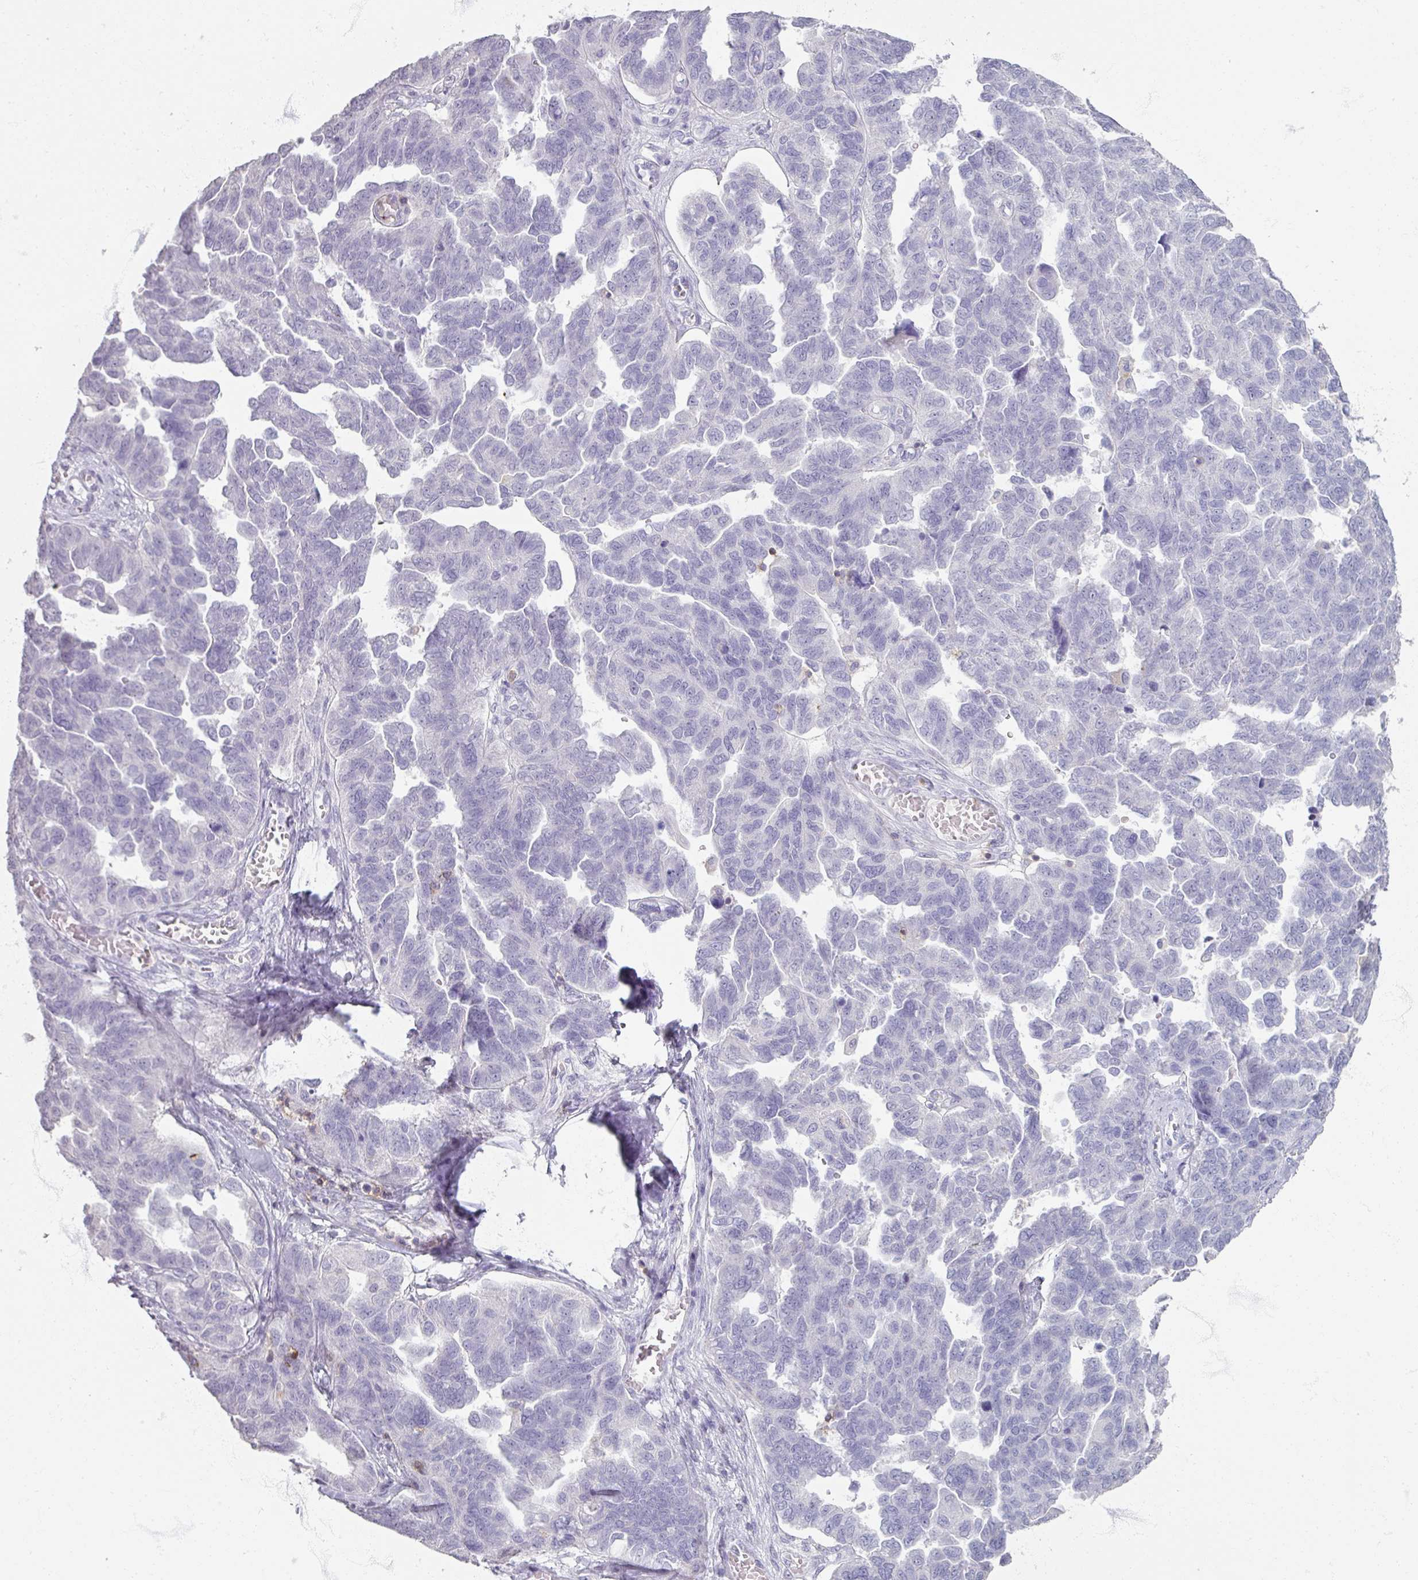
{"staining": {"intensity": "negative", "quantity": "none", "location": "none"}, "tissue": "ovarian cancer", "cell_type": "Tumor cells", "image_type": "cancer", "snomed": [{"axis": "morphology", "description": "Cystadenocarcinoma, serous, NOS"}, {"axis": "topography", "description": "Ovary"}], "caption": "Immunohistochemistry (IHC) of ovarian serous cystadenocarcinoma displays no staining in tumor cells. The staining is performed using DAB brown chromogen with nuclei counter-stained in using hematoxylin.", "gene": "PTPRC", "patient": {"sex": "female", "age": 64}}